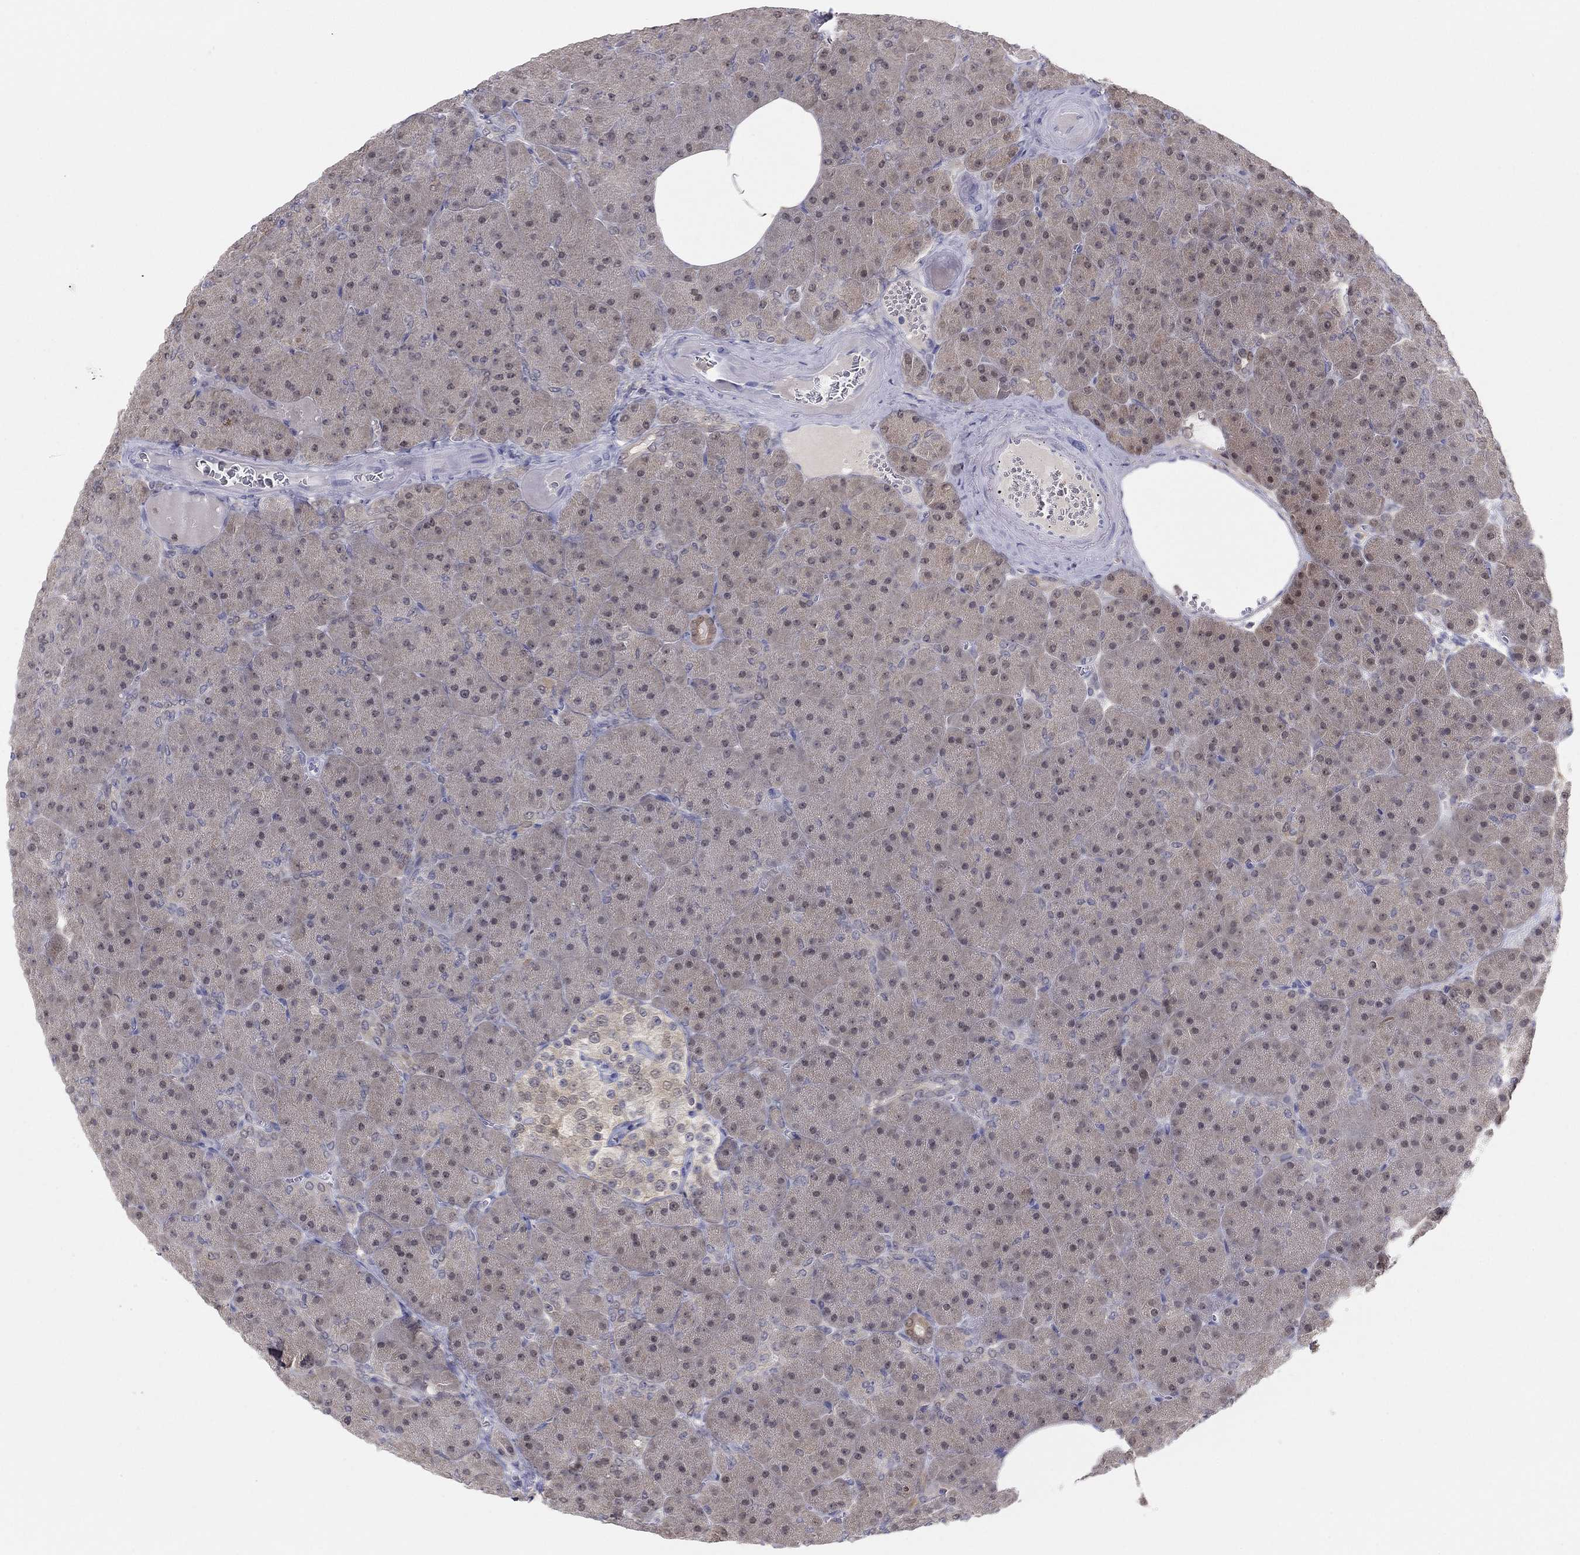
{"staining": {"intensity": "weak", "quantity": "<25%", "location": "cytoplasmic/membranous"}, "tissue": "pancreas", "cell_type": "Exocrine glandular cells", "image_type": "normal", "snomed": [{"axis": "morphology", "description": "Normal tissue, NOS"}, {"axis": "topography", "description": "Pancreas"}], "caption": "This is an immunohistochemistry micrograph of normal human pancreas. There is no positivity in exocrine glandular cells.", "gene": "PDXK", "patient": {"sex": "male", "age": 61}}